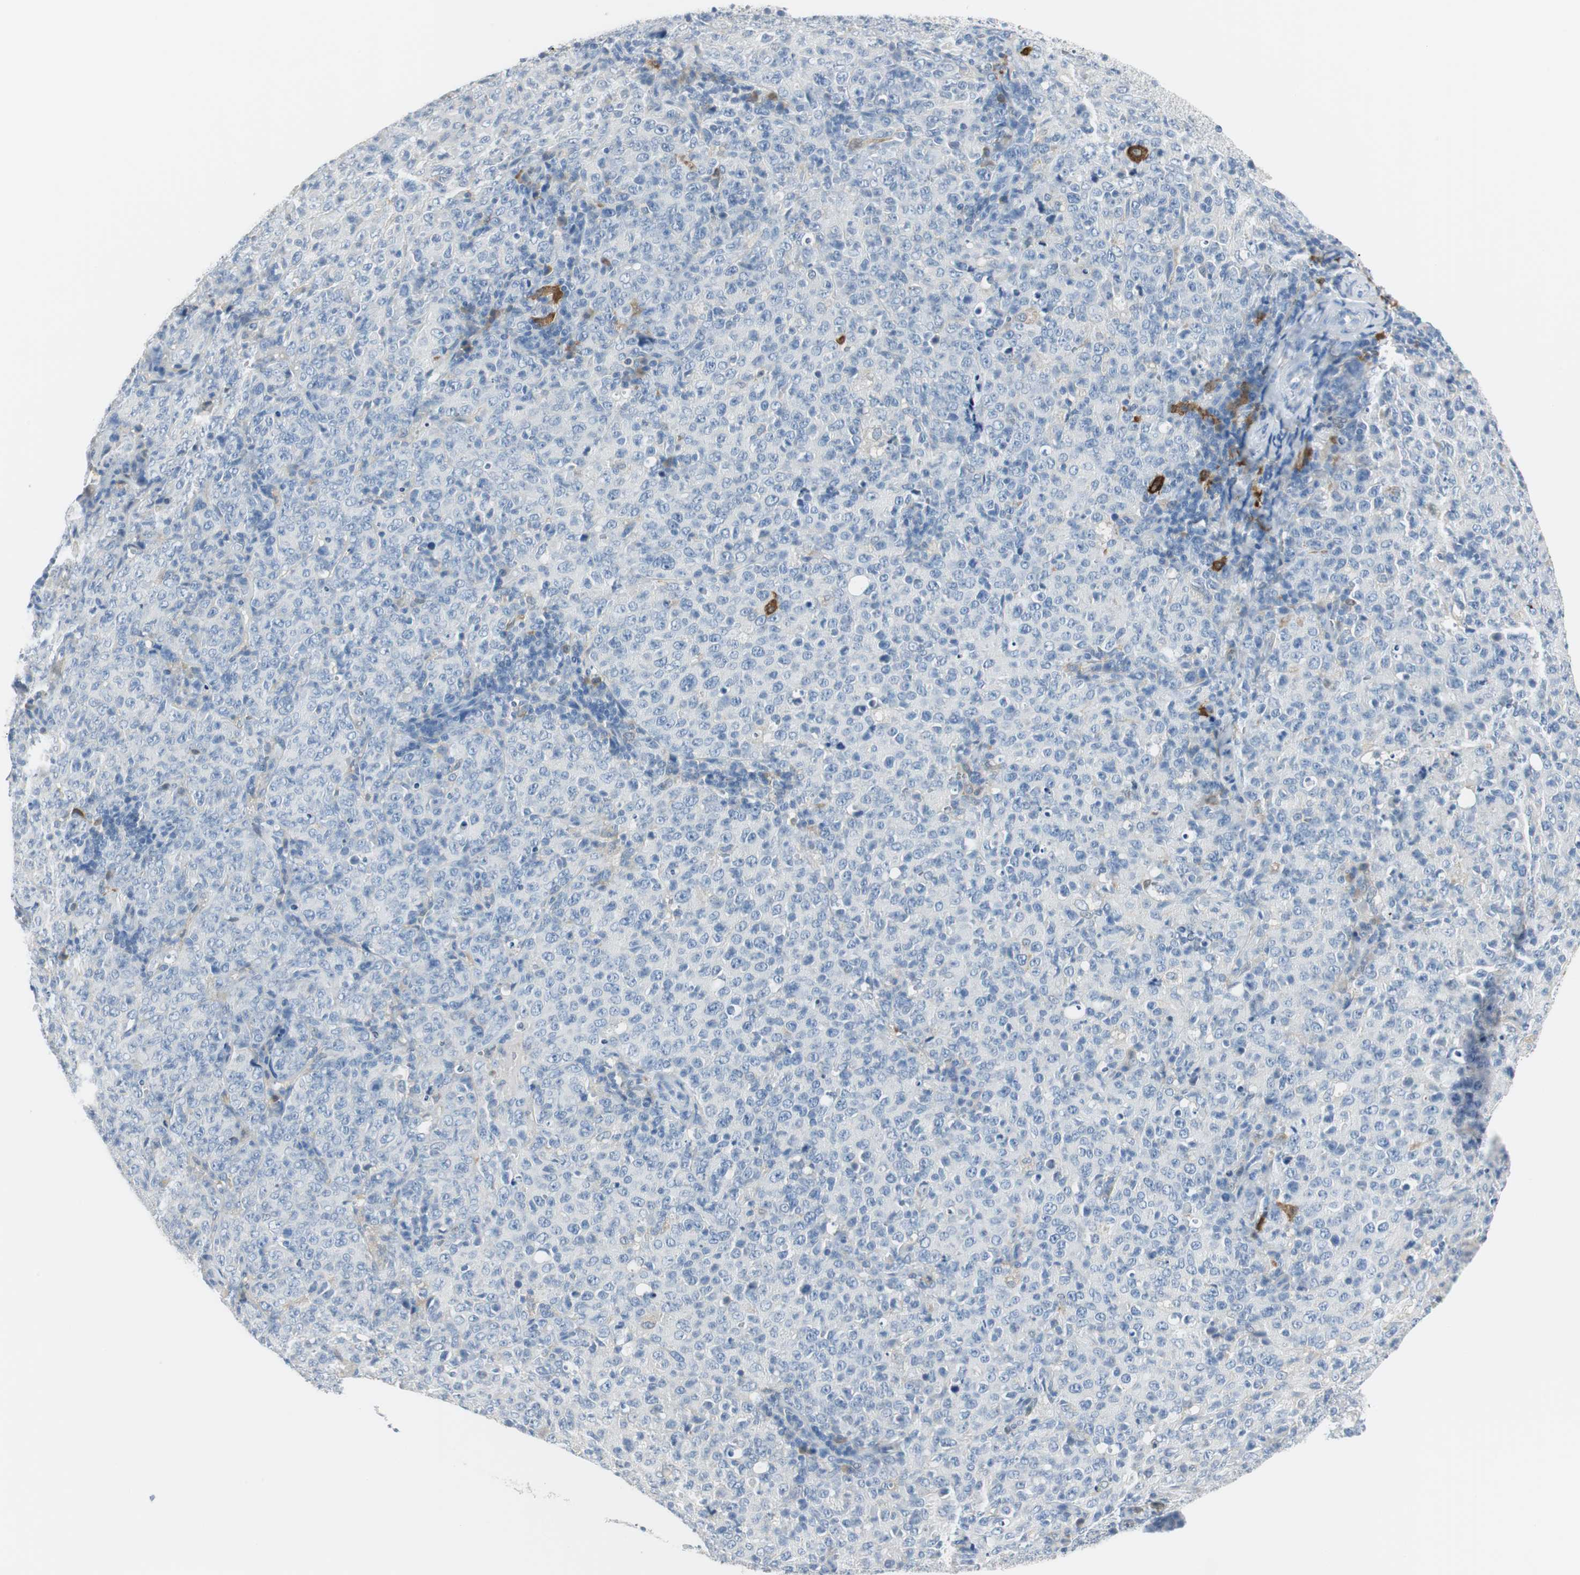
{"staining": {"intensity": "negative", "quantity": "none", "location": "none"}, "tissue": "lymphoma", "cell_type": "Tumor cells", "image_type": "cancer", "snomed": [{"axis": "morphology", "description": "Malignant lymphoma, non-Hodgkin's type, High grade"}, {"axis": "topography", "description": "Tonsil"}], "caption": "This is a photomicrograph of IHC staining of lymphoma, which shows no positivity in tumor cells.", "gene": "FBP1", "patient": {"sex": "female", "age": 36}}